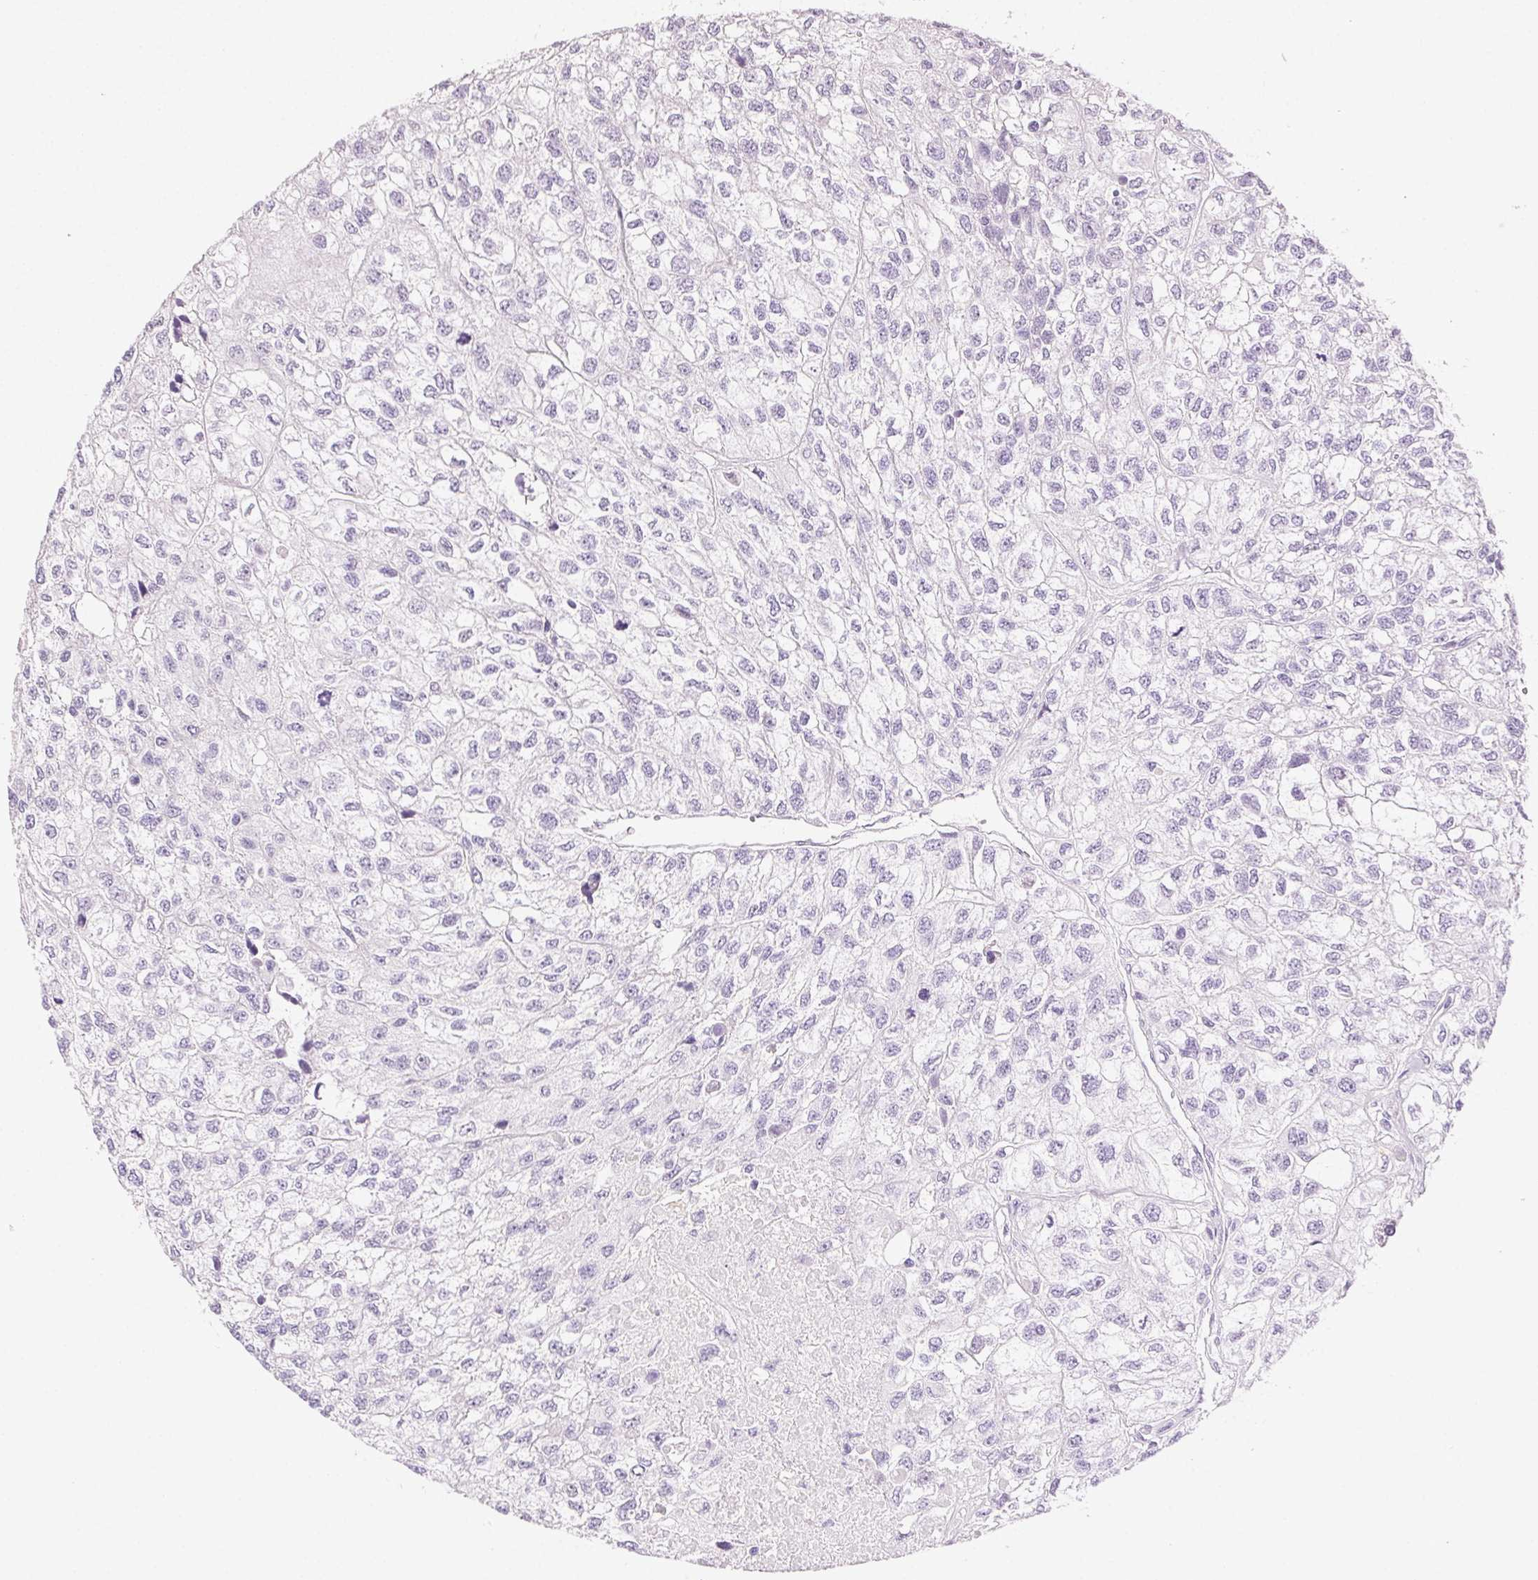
{"staining": {"intensity": "negative", "quantity": "none", "location": "none"}, "tissue": "renal cancer", "cell_type": "Tumor cells", "image_type": "cancer", "snomed": [{"axis": "morphology", "description": "Adenocarcinoma, NOS"}, {"axis": "topography", "description": "Kidney"}], "caption": "The immunohistochemistry photomicrograph has no significant positivity in tumor cells of renal cancer (adenocarcinoma) tissue. (Immunohistochemistry, brightfield microscopy, high magnification).", "gene": "CLDN10", "patient": {"sex": "male", "age": 56}}